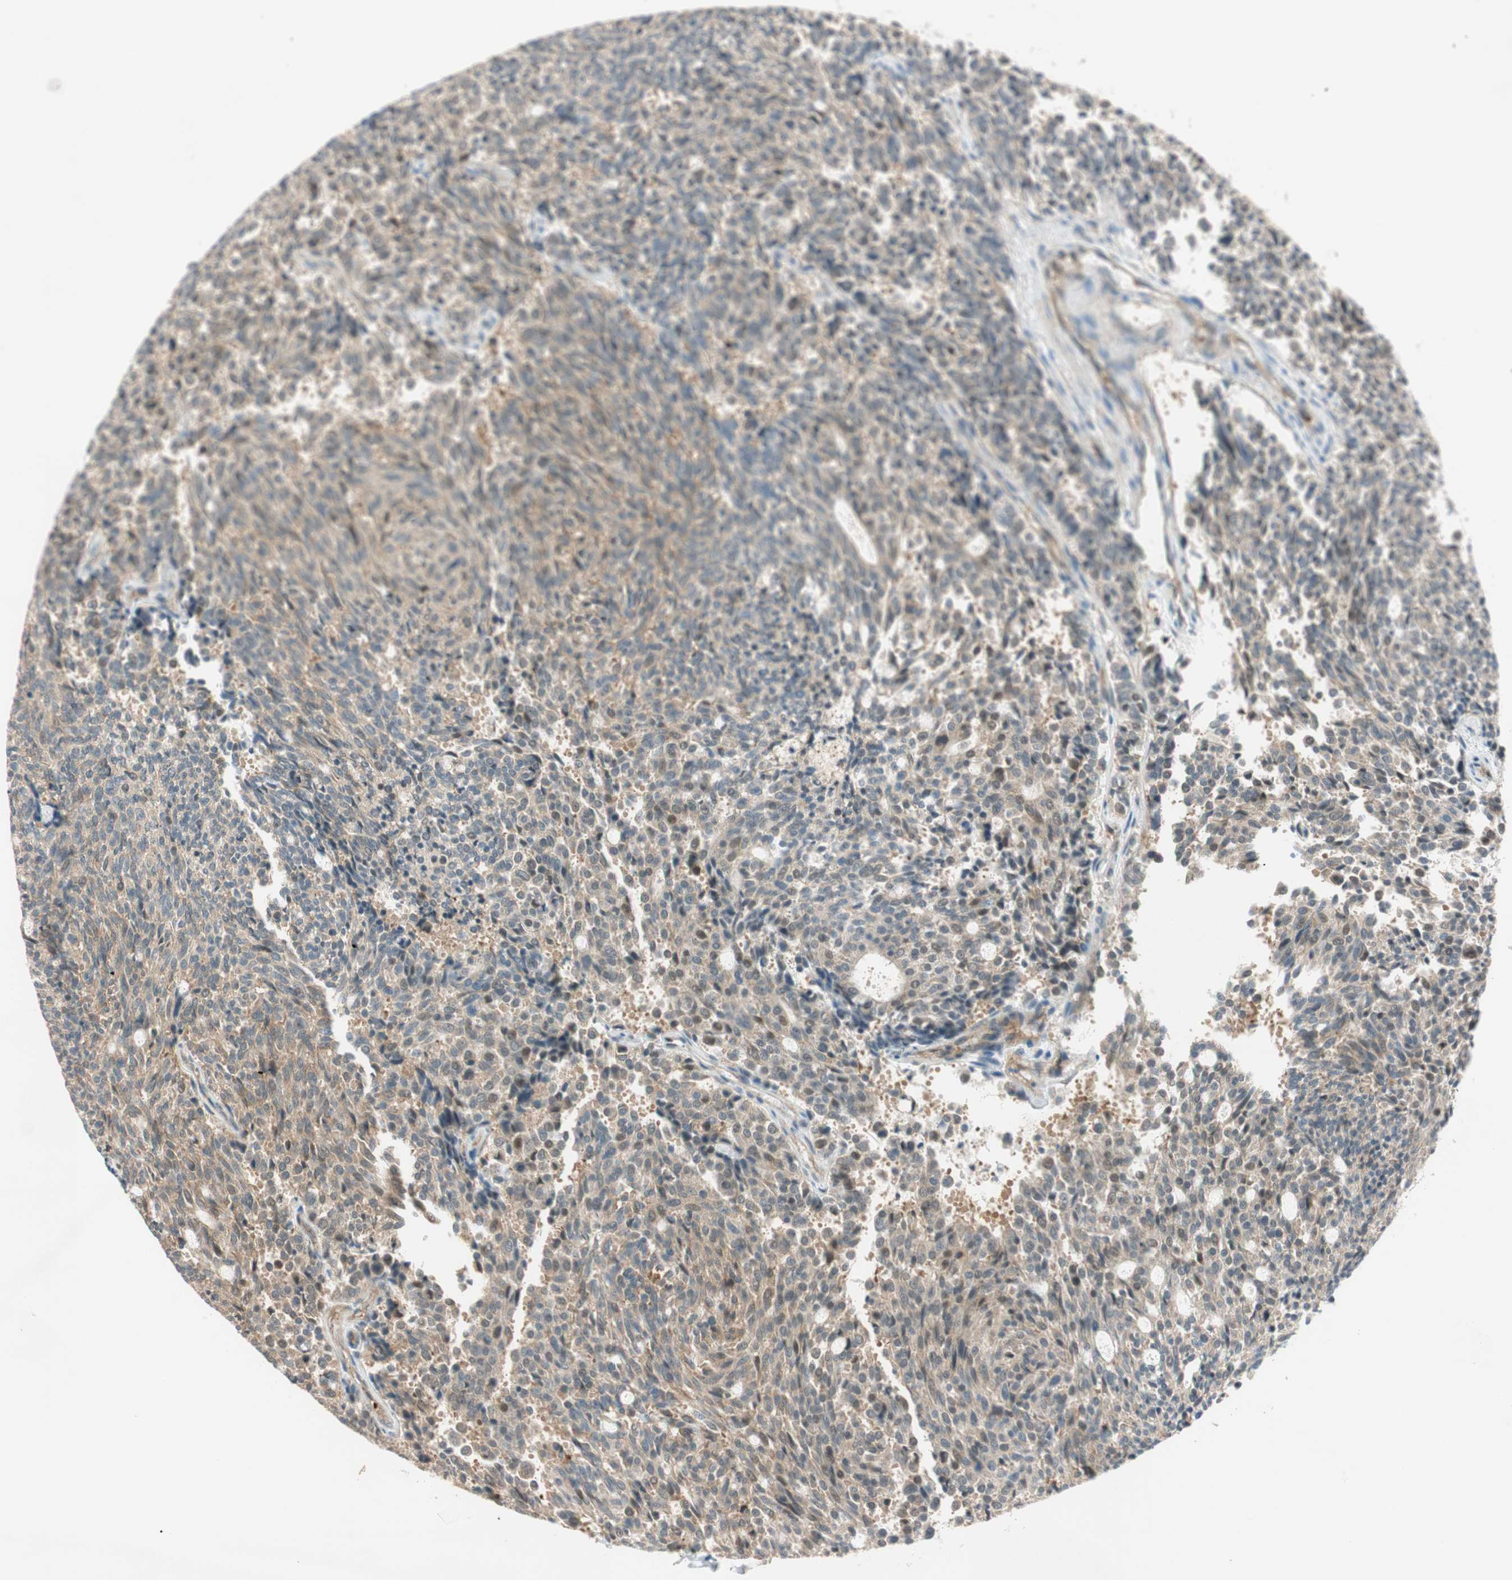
{"staining": {"intensity": "moderate", "quantity": ">75%", "location": "cytoplasmic/membranous,nuclear"}, "tissue": "carcinoid", "cell_type": "Tumor cells", "image_type": "cancer", "snomed": [{"axis": "morphology", "description": "Carcinoid, malignant, NOS"}, {"axis": "topography", "description": "Pancreas"}], "caption": "Protein positivity by immunohistochemistry (IHC) displays moderate cytoplasmic/membranous and nuclear positivity in about >75% of tumor cells in carcinoid.", "gene": "PSMD8", "patient": {"sex": "female", "age": 54}}